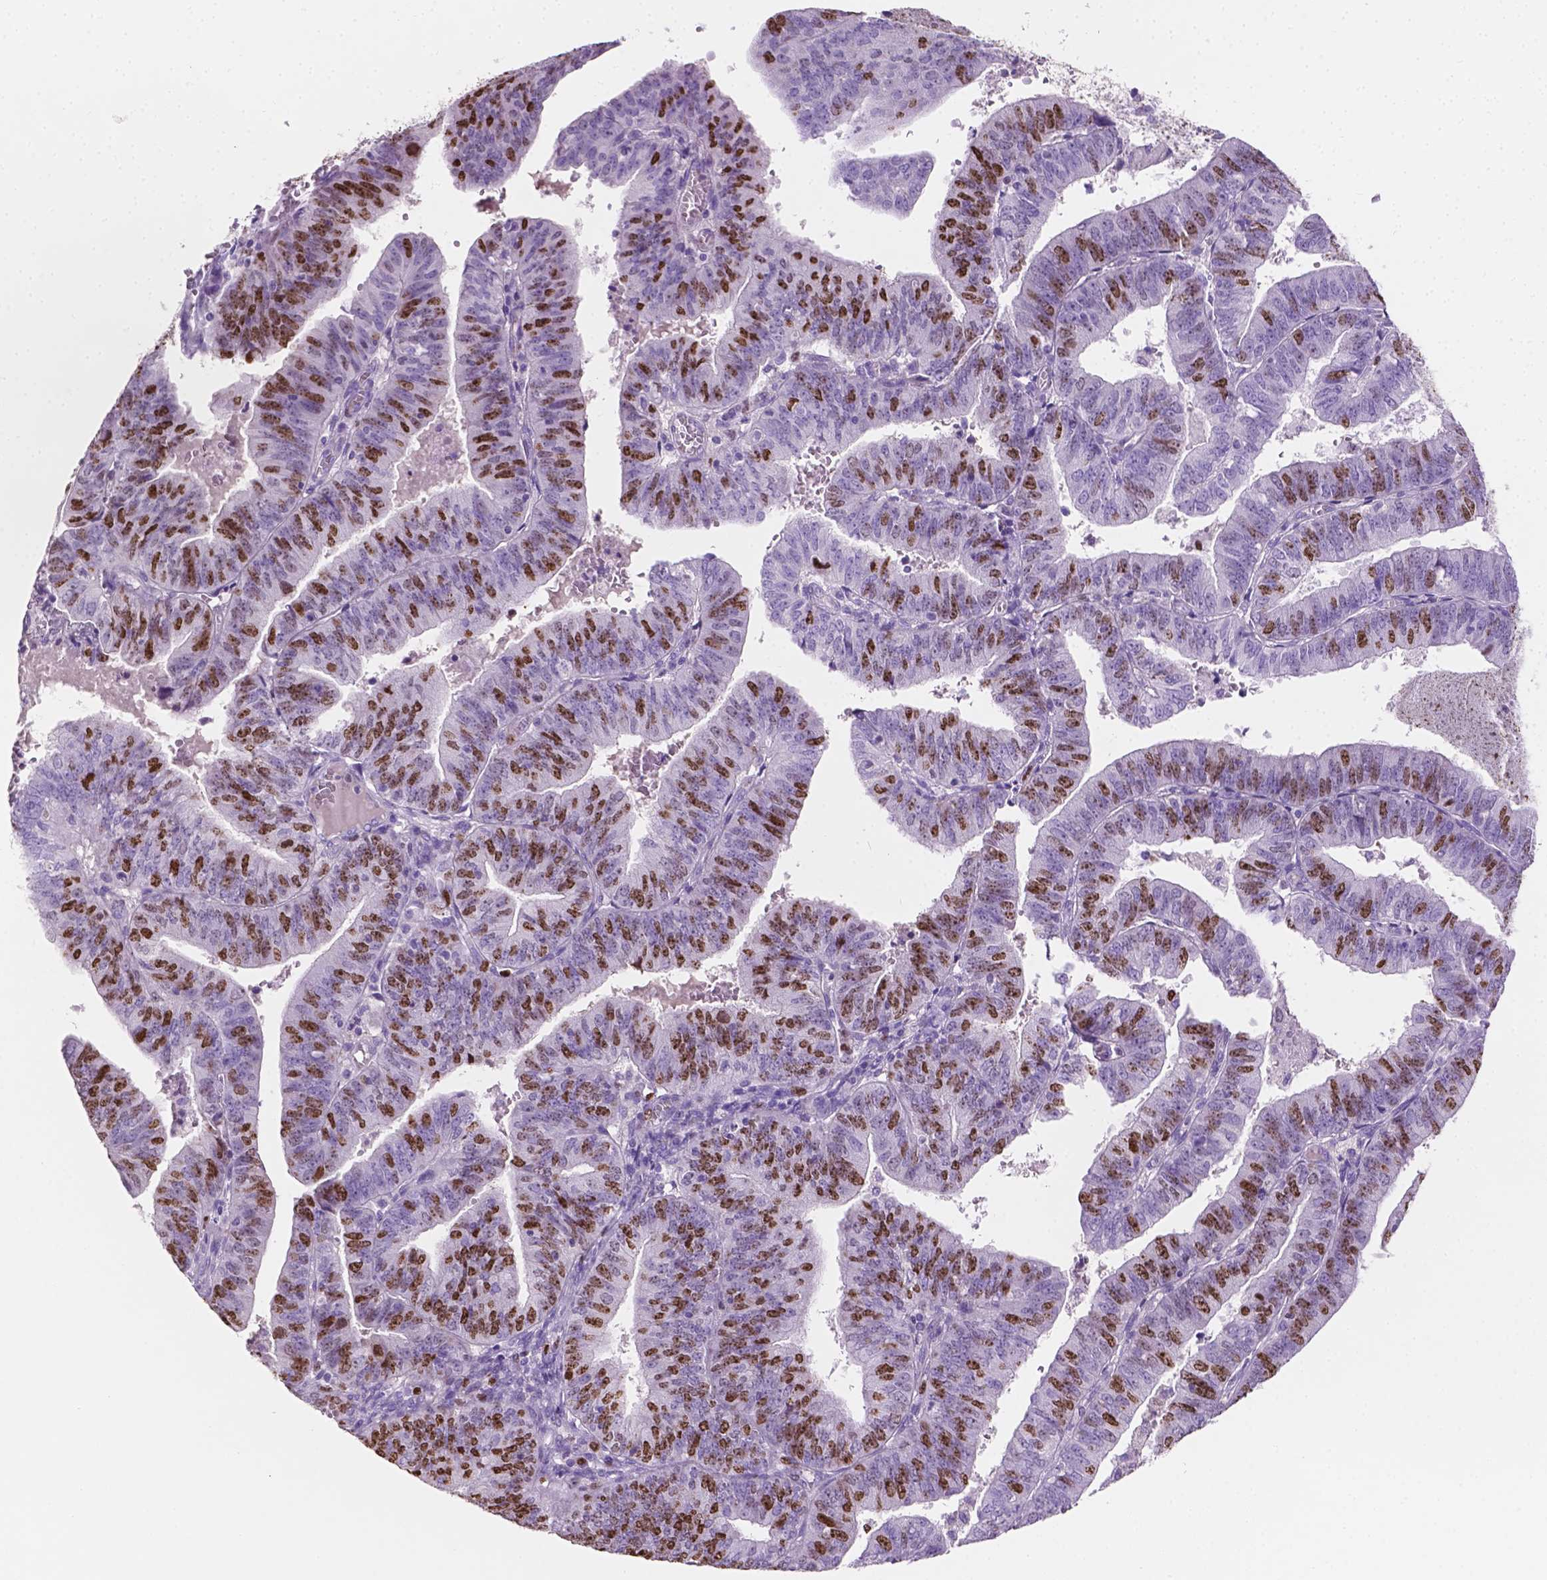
{"staining": {"intensity": "moderate", "quantity": "25%-75%", "location": "nuclear"}, "tissue": "endometrial cancer", "cell_type": "Tumor cells", "image_type": "cancer", "snomed": [{"axis": "morphology", "description": "Adenocarcinoma, NOS"}, {"axis": "topography", "description": "Endometrium"}], "caption": "DAB (3,3'-diaminobenzidine) immunohistochemical staining of adenocarcinoma (endometrial) shows moderate nuclear protein staining in about 25%-75% of tumor cells. (Stains: DAB in brown, nuclei in blue, Microscopy: brightfield microscopy at high magnification).", "gene": "SIAH2", "patient": {"sex": "female", "age": 82}}